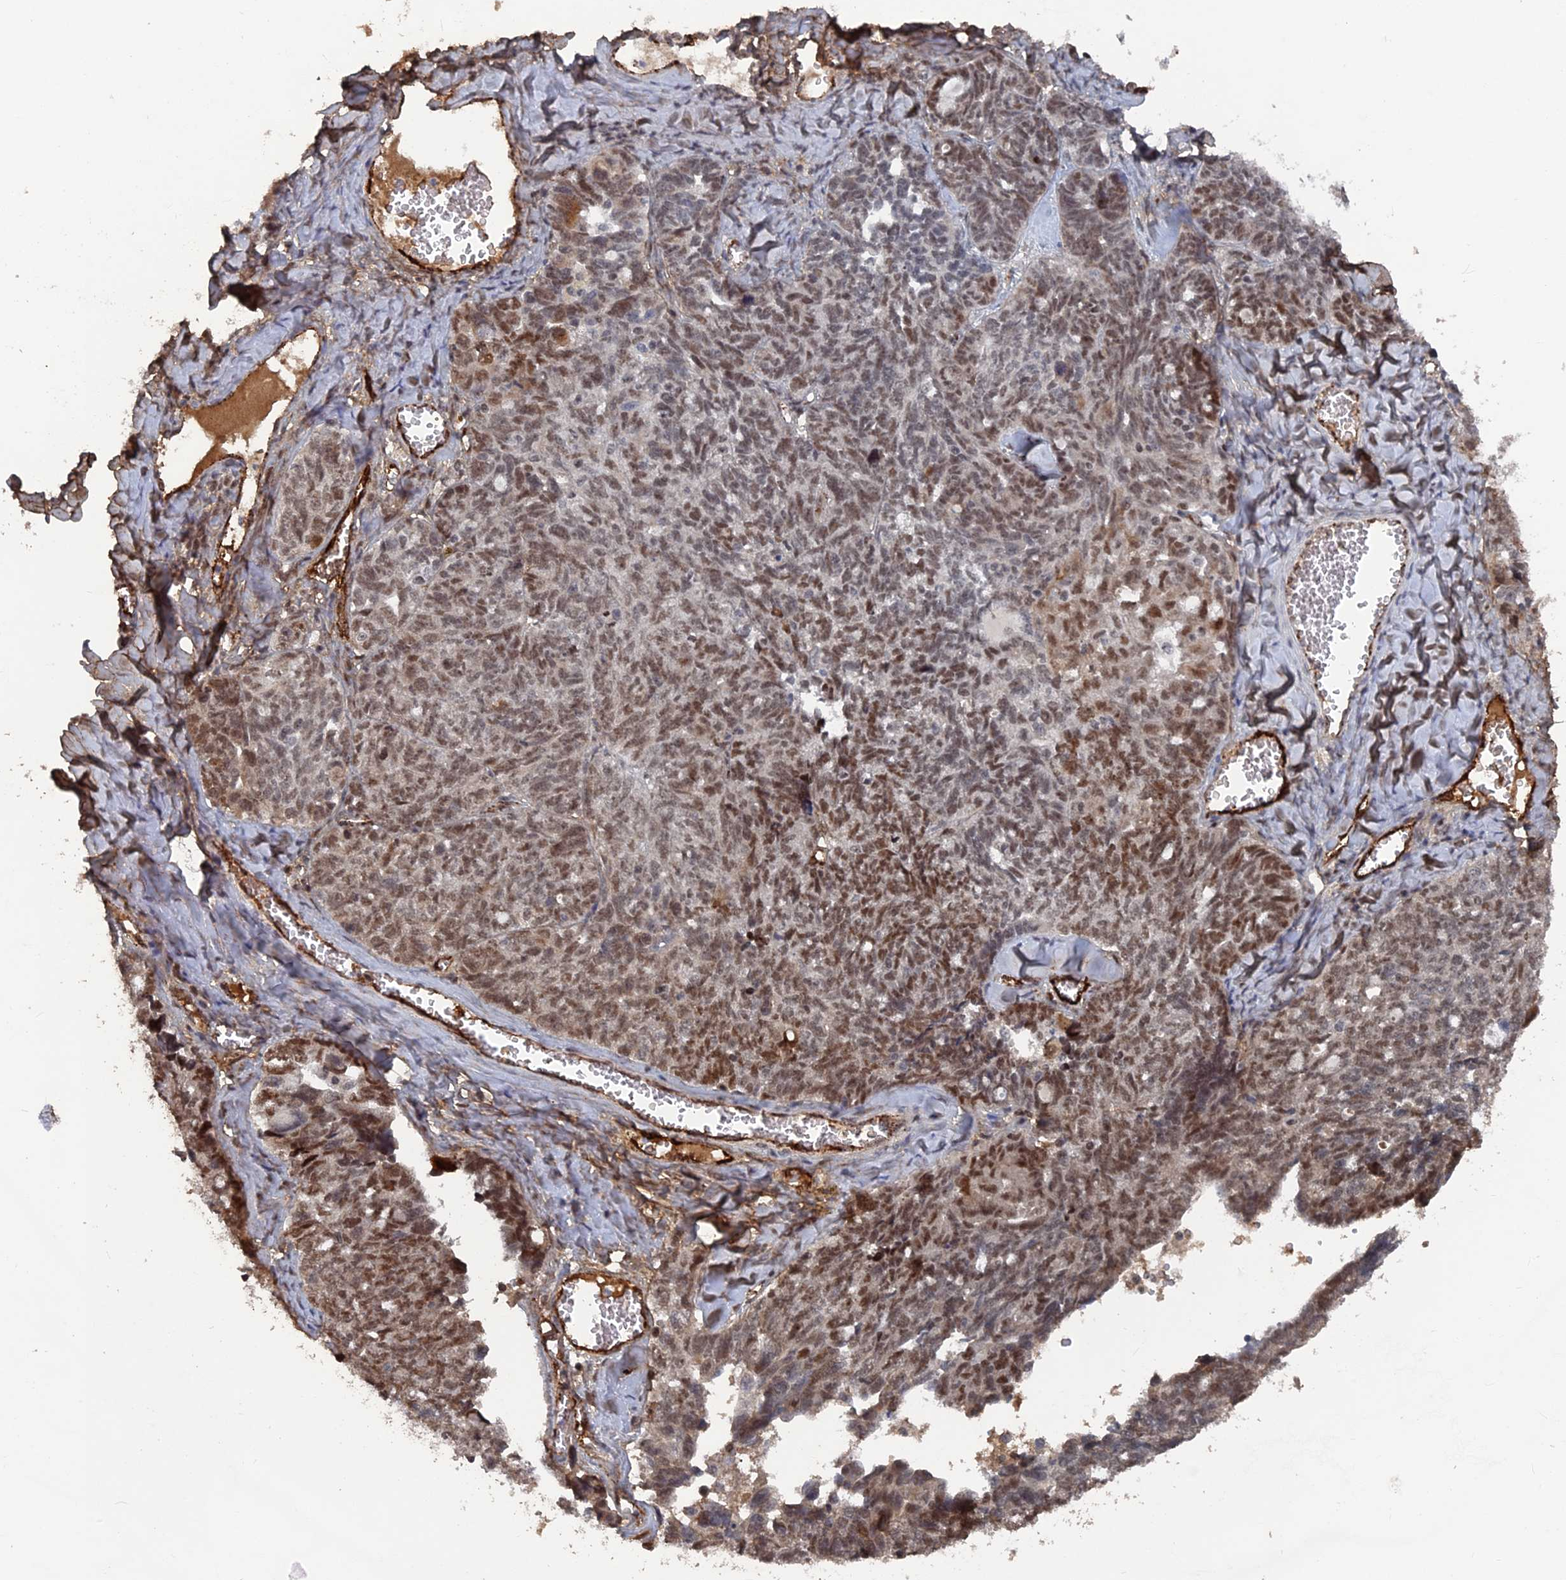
{"staining": {"intensity": "moderate", "quantity": ">75%", "location": "nuclear"}, "tissue": "ovarian cancer", "cell_type": "Tumor cells", "image_type": "cancer", "snomed": [{"axis": "morphology", "description": "Cystadenocarcinoma, serous, NOS"}, {"axis": "topography", "description": "Ovary"}], "caption": "This is a histology image of IHC staining of ovarian cancer (serous cystadenocarcinoma), which shows moderate positivity in the nuclear of tumor cells.", "gene": "SH3D21", "patient": {"sex": "female", "age": 79}}